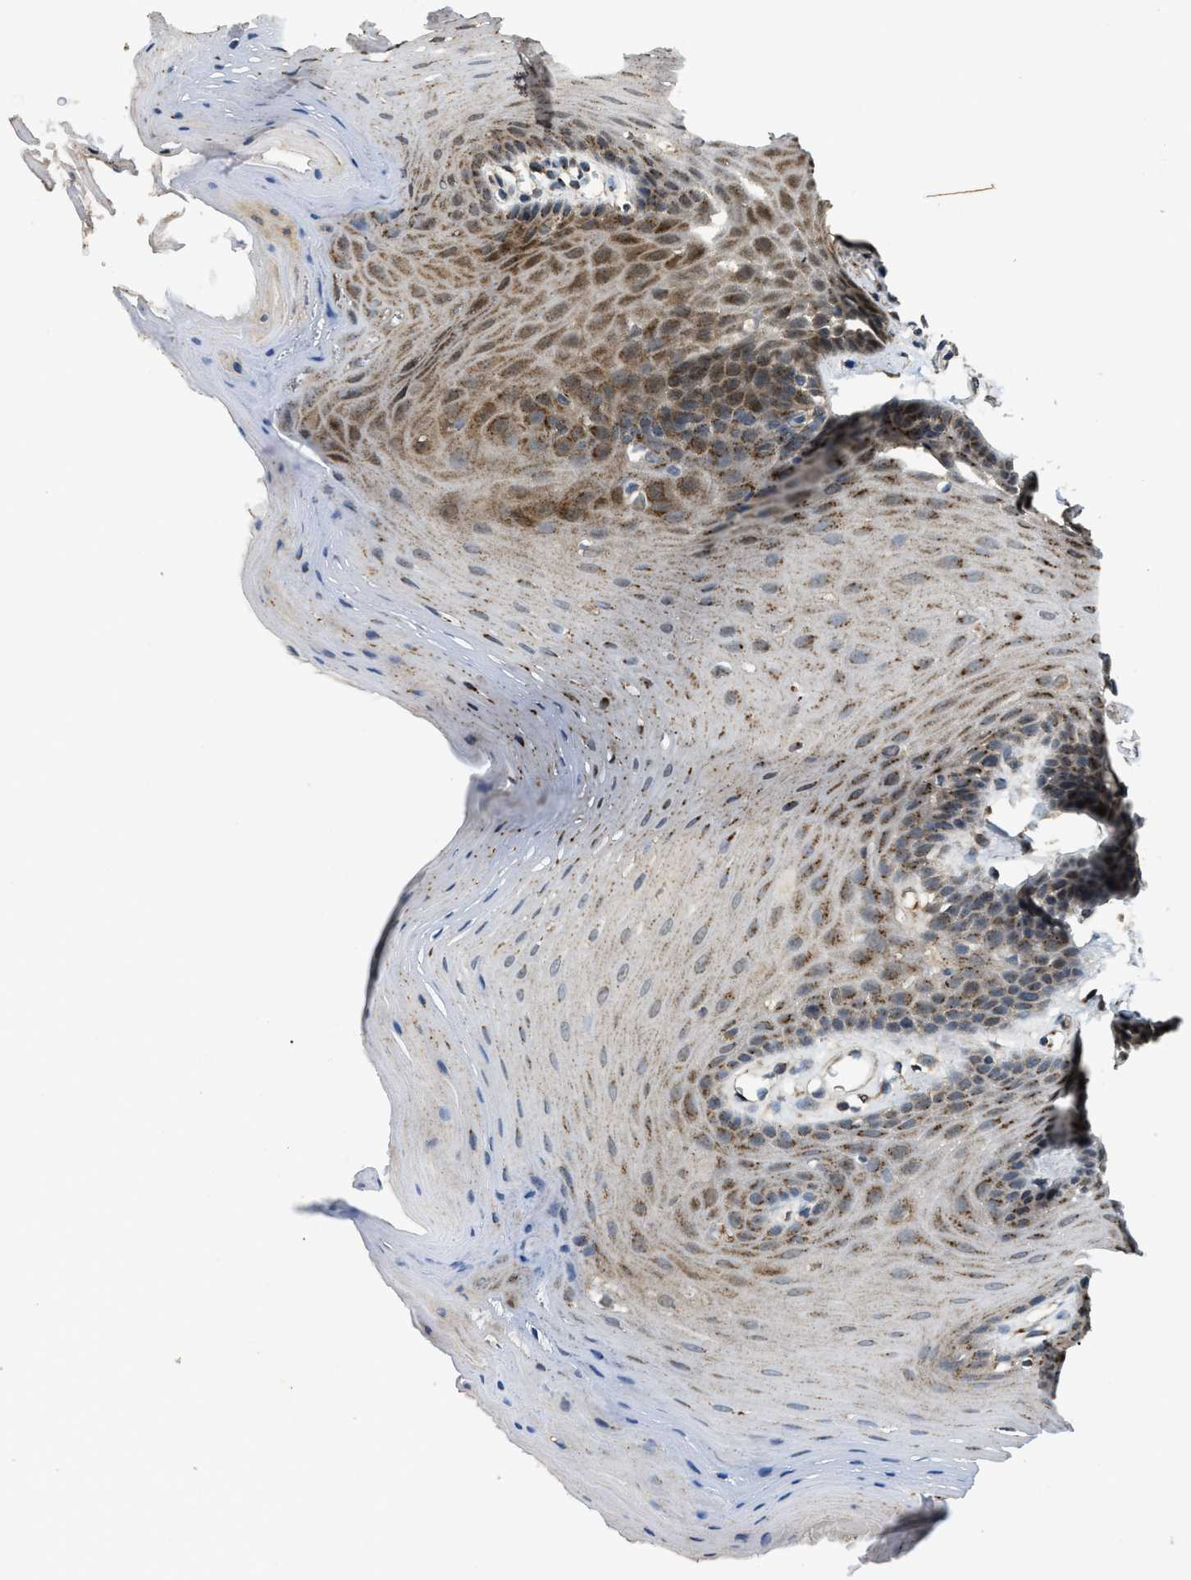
{"staining": {"intensity": "moderate", "quantity": "25%-75%", "location": "cytoplasmic/membranous"}, "tissue": "oral mucosa", "cell_type": "Squamous epithelial cells", "image_type": "normal", "snomed": [{"axis": "morphology", "description": "Normal tissue, NOS"}, {"axis": "morphology", "description": "Squamous cell carcinoma, NOS"}, {"axis": "topography", "description": "Oral tissue"}, {"axis": "topography", "description": "Head-Neck"}], "caption": "This photomicrograph exhibits immunohistochemistry staining of benign human oral mucosa, with medium moderate cytoplasmic/membranous expression in approximately 25%-75% of squamous epithelial cells.", "gene": "IPO7", "patient": {"sex": "male", "age": 71}}